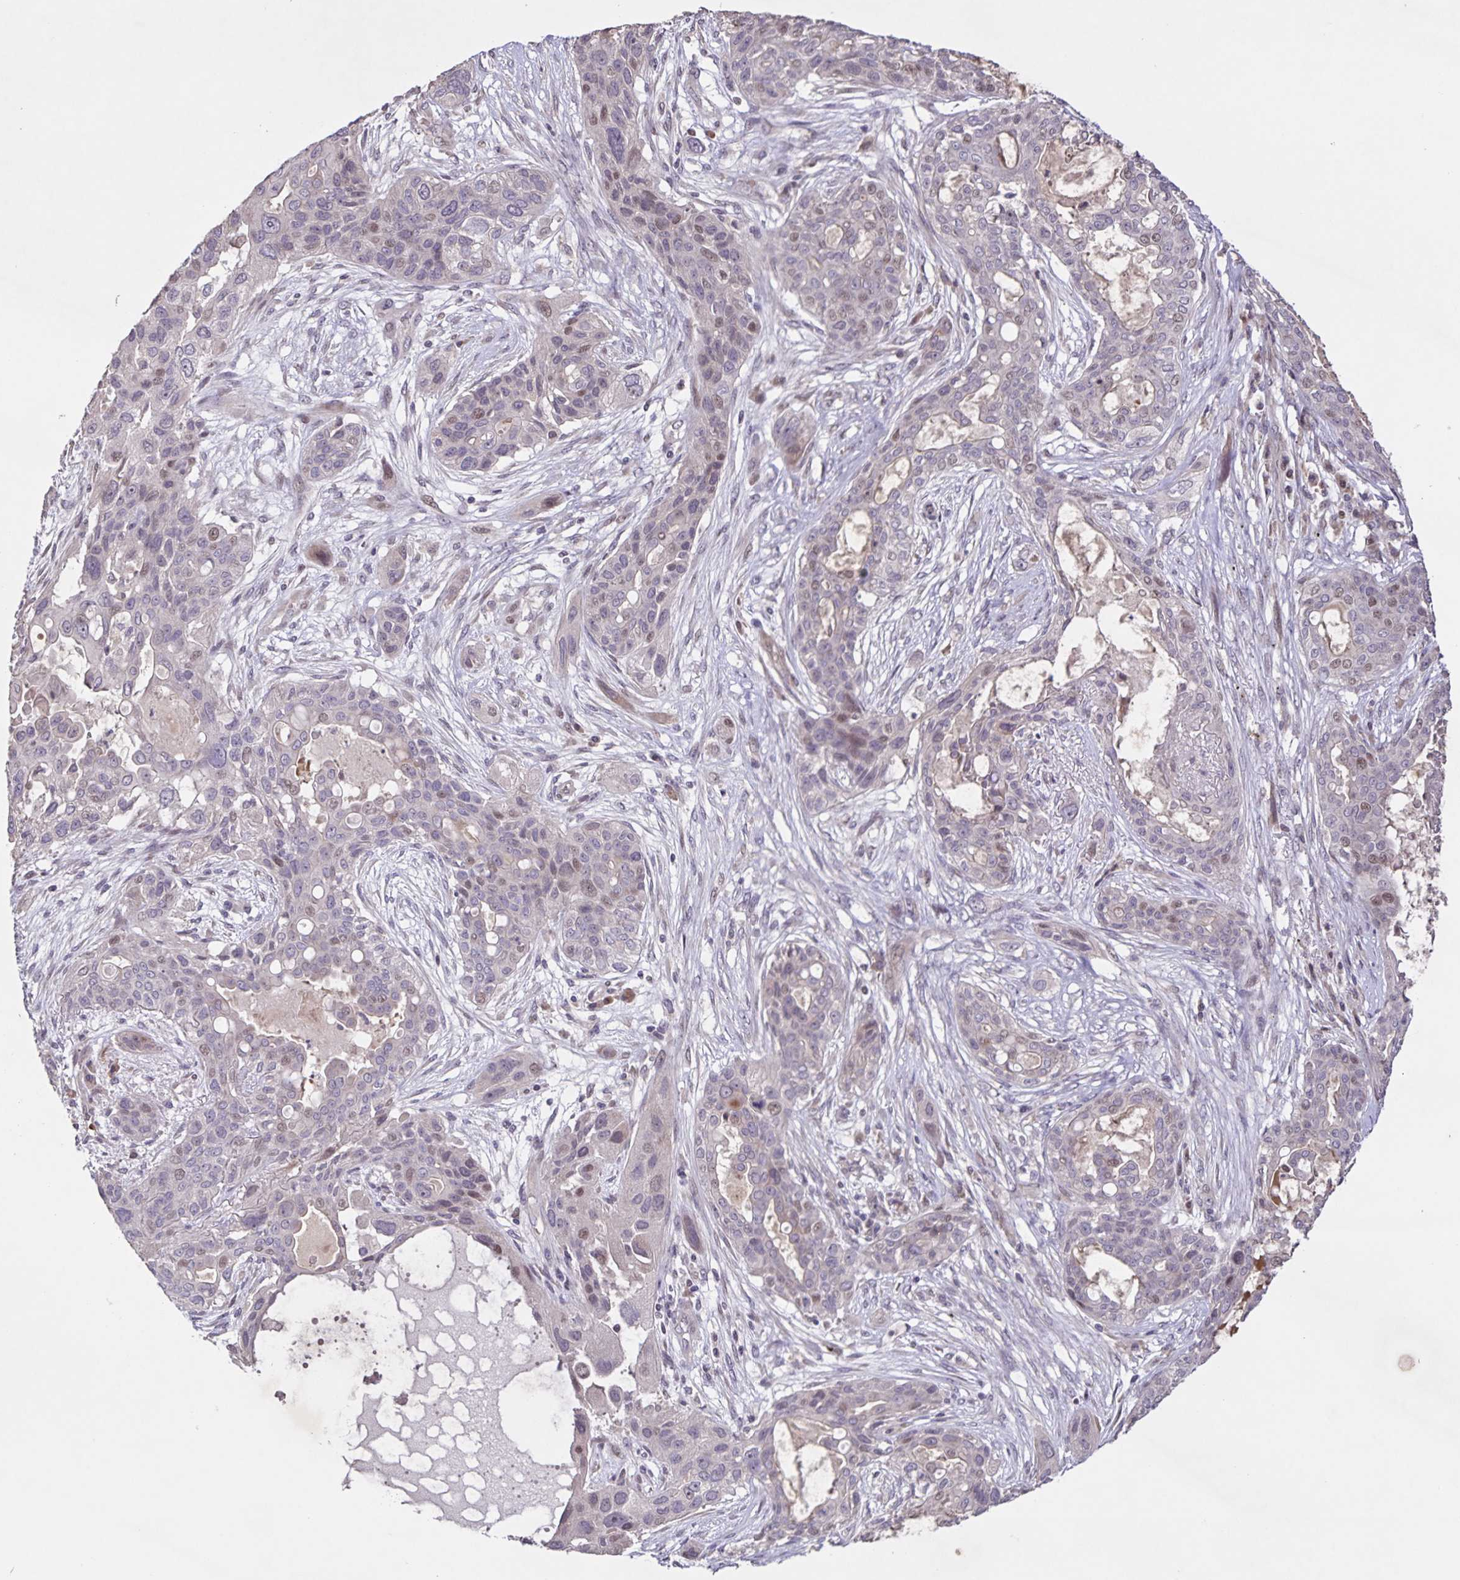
{"staining": {"intensity": "moderate", "quantity": "<25%", "location": "nuclear"}, "tissue": "lung cancer", "cell_type": "Tumor cells", "image_type": "cancer", "snomed": [{"axis": "morphology", "description": "Squamous cell carcinoma, NOS"}, {"axis": "topography", "description": "Lung"}], "caption": "Lung cancer stained with a brown dye displays moderate nuclear positive expression in approximately <25% of tumor cells.", "gene": "GDF2", "patient": {"sex": "female", "age": 70}}